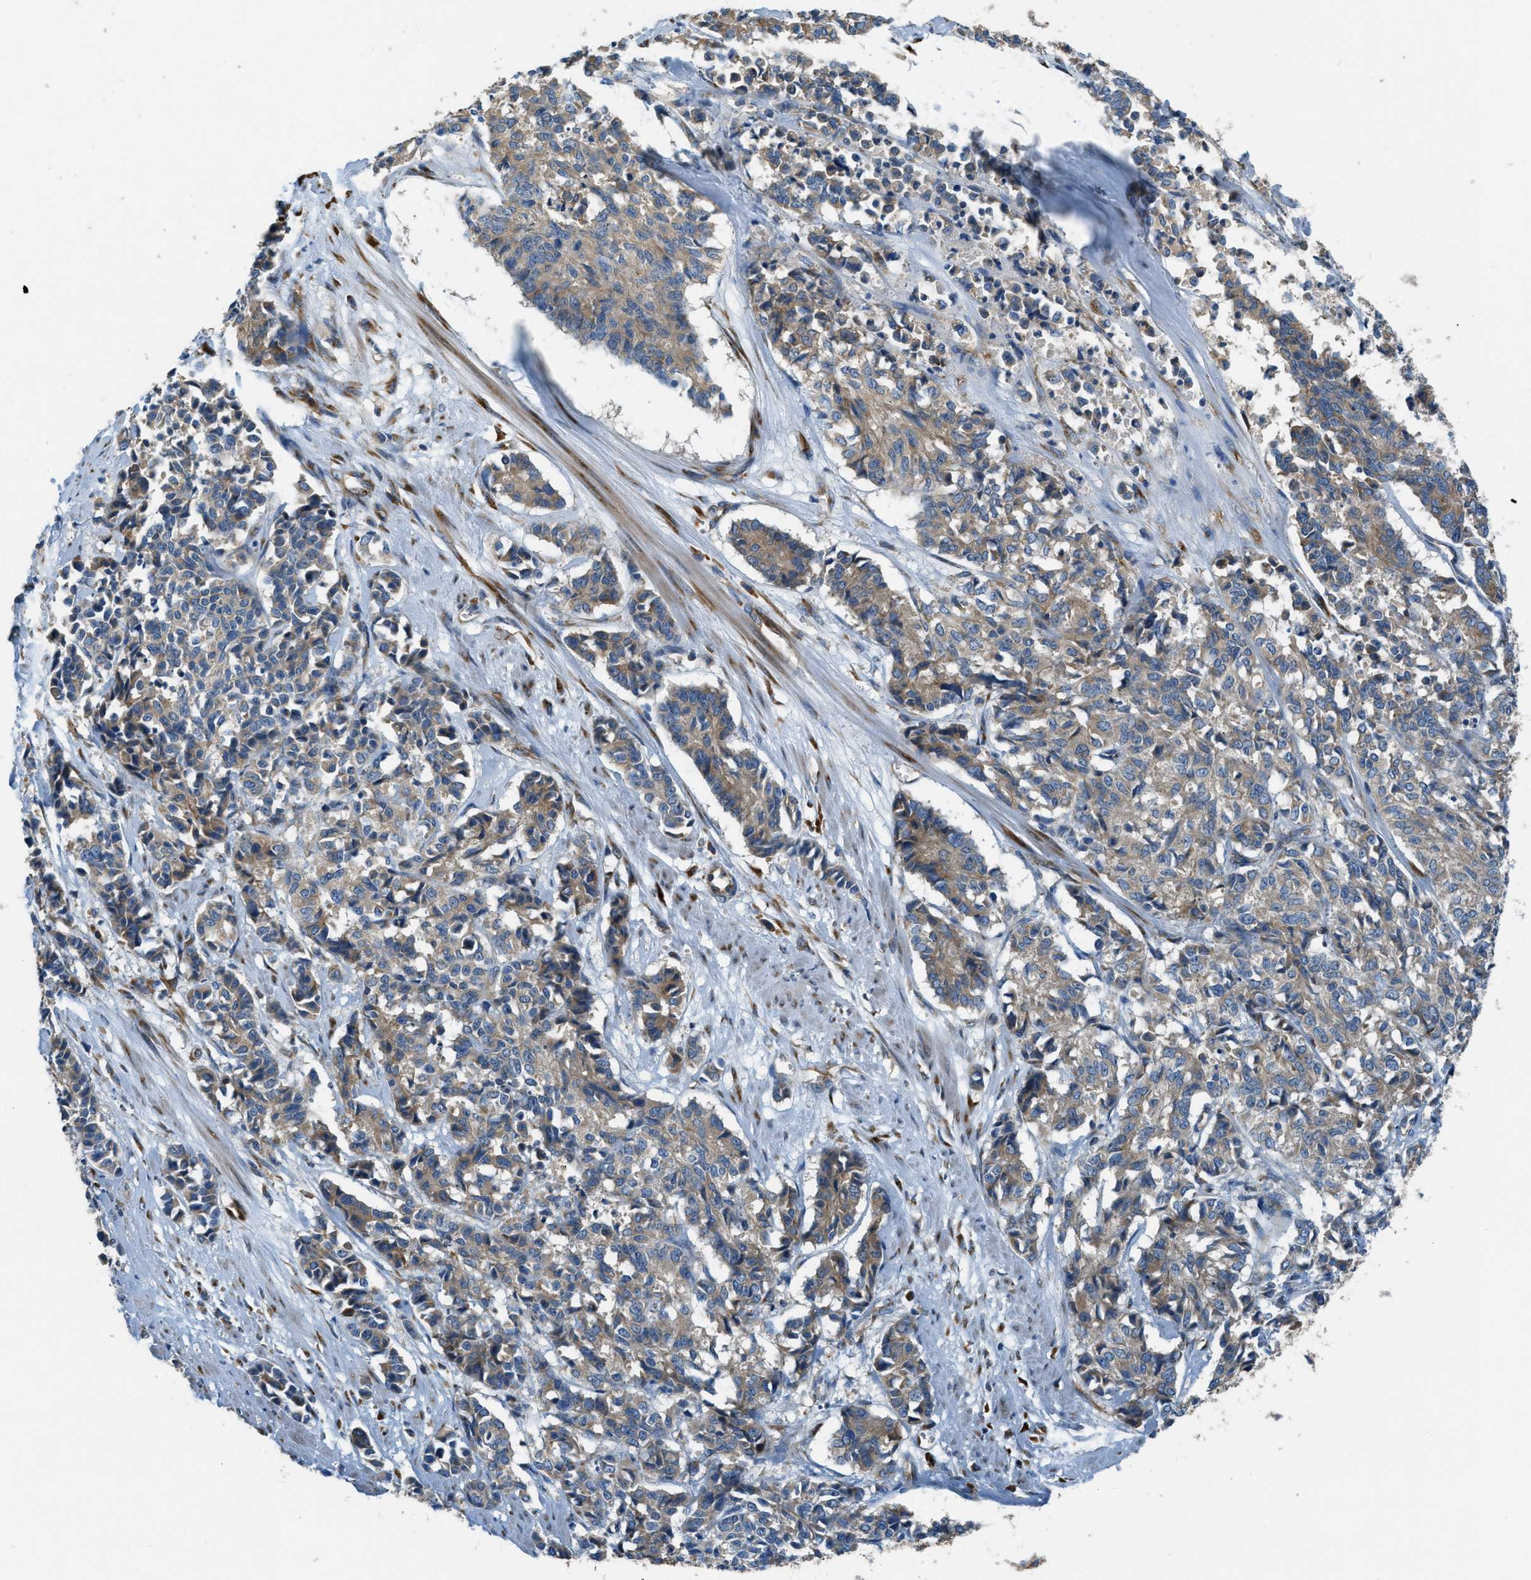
{"staining": {"intensity": "weak", "quantity": ">75%", "location": "cytoplasmic/membranous"}, "tissue": "cervical cancer", "cell_type": "Tumor cells", "image_type": "cancer", "snomed": [{"axis": "morphology", "description": "Squamous cell carcinoma, NOS"}, {"axis": "topography", "description": "Cervix"}], "caption": "Squamous cell carcinoma (cervical) stained for a protein displays weak cytoplasmic/membranous positivity in tumor cells.", "gene": "GIMAP8", "patient": {"sex": "female", "age": 35}}